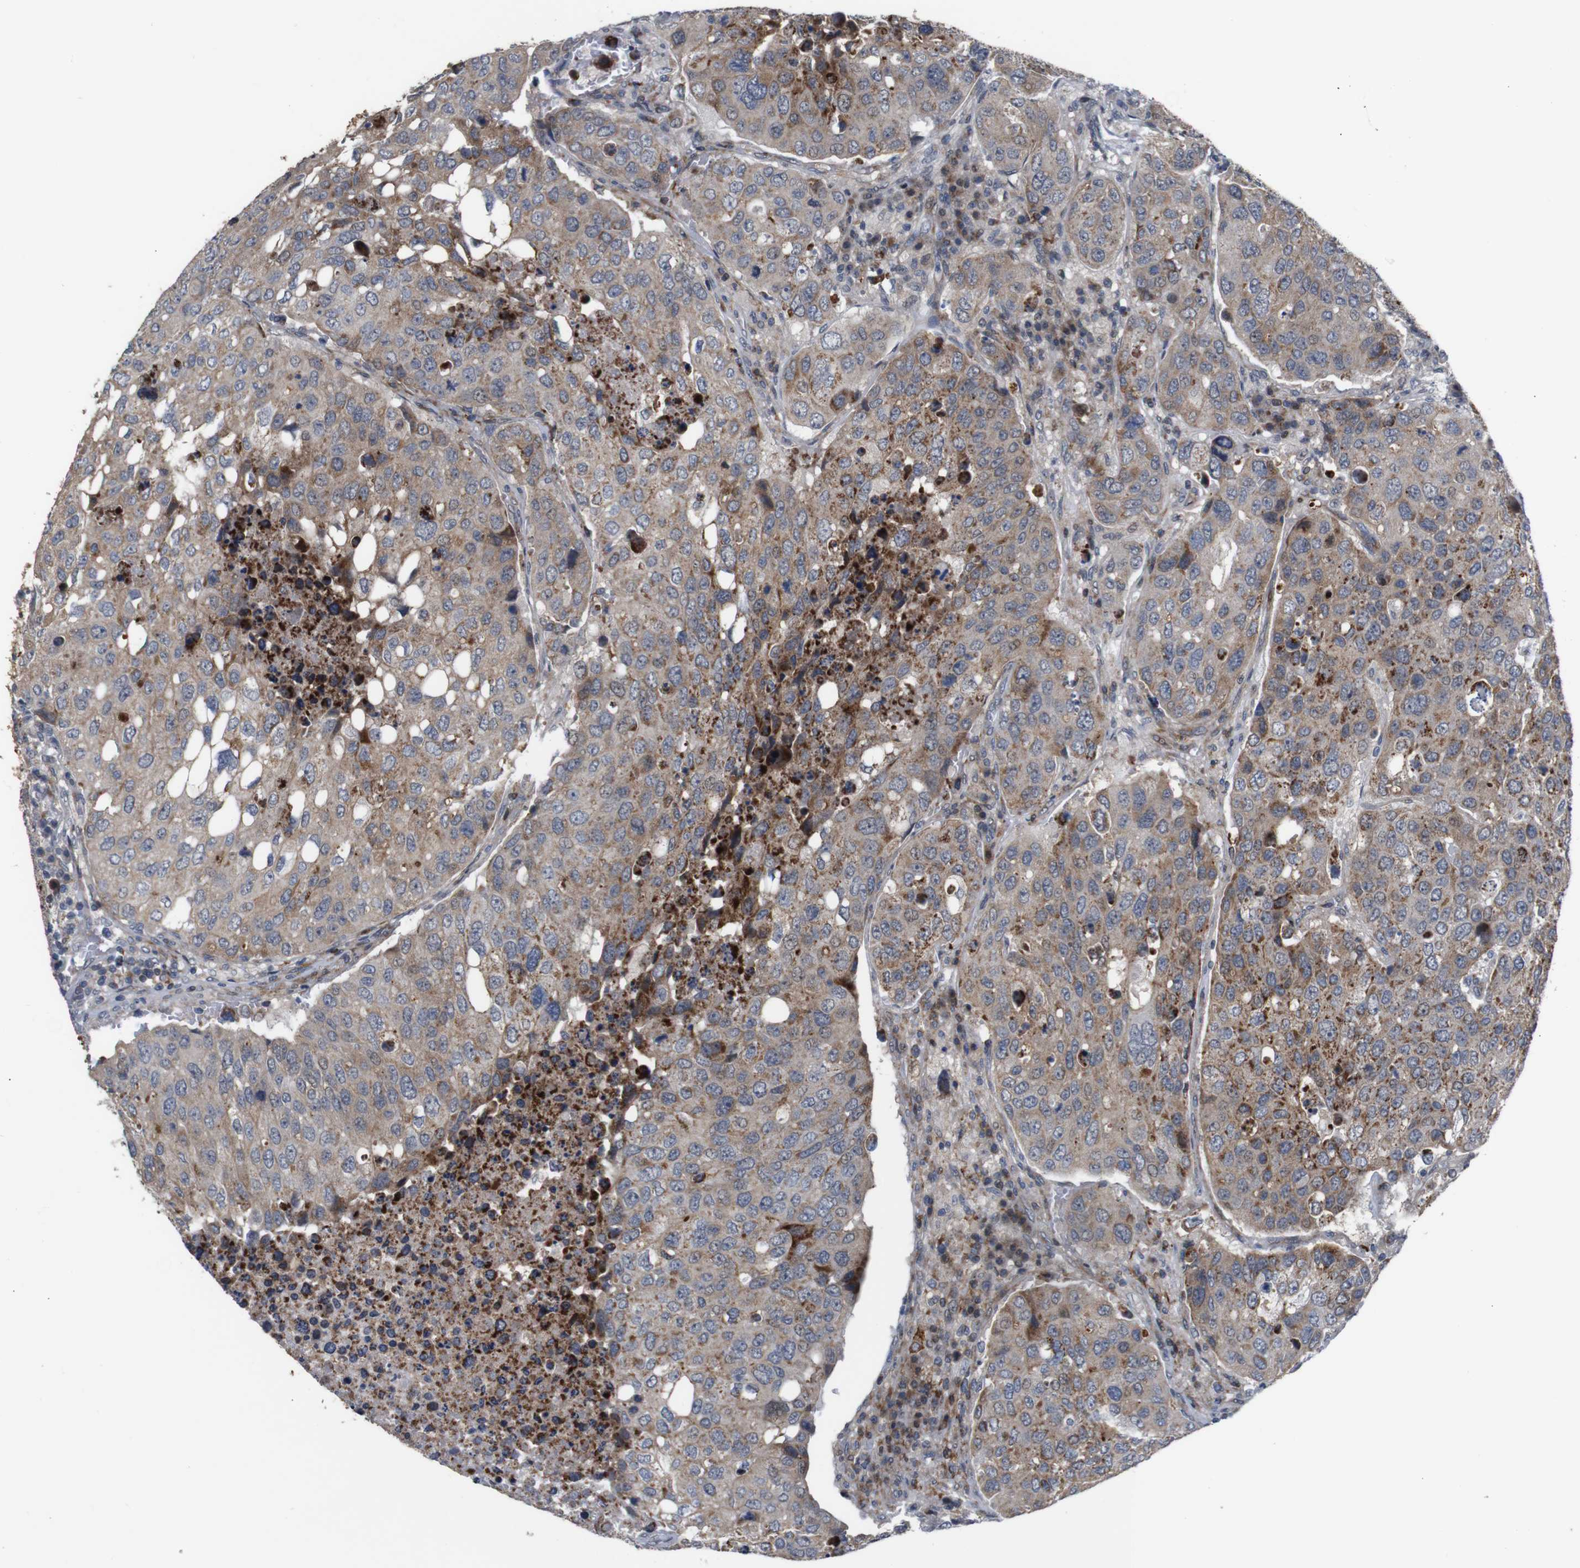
{"staining": {"intensity": "weak", "quantity": ">75%", "location": "cytoplasmic/membranous"}, "tissue": "urothelial cancer", "cell_type": "Tumor cells", "image_type": "cancer", "snomed": [{"axis": "morphology", "description": "Urothelial carcinoma, High grade"}, {"axis": "topography", "description": "Lymph node"}, {"axis": "topography", "description": "Urinary bladder"}], "caption": "Protein staining of urothelial carcinoma (high-grade) tissue exhibits weak cytoplasmic/membranous positivity in about >75% of tumor cells.", "gene": "ATP7B", "patient": {"sex": "male", "age": 51}}